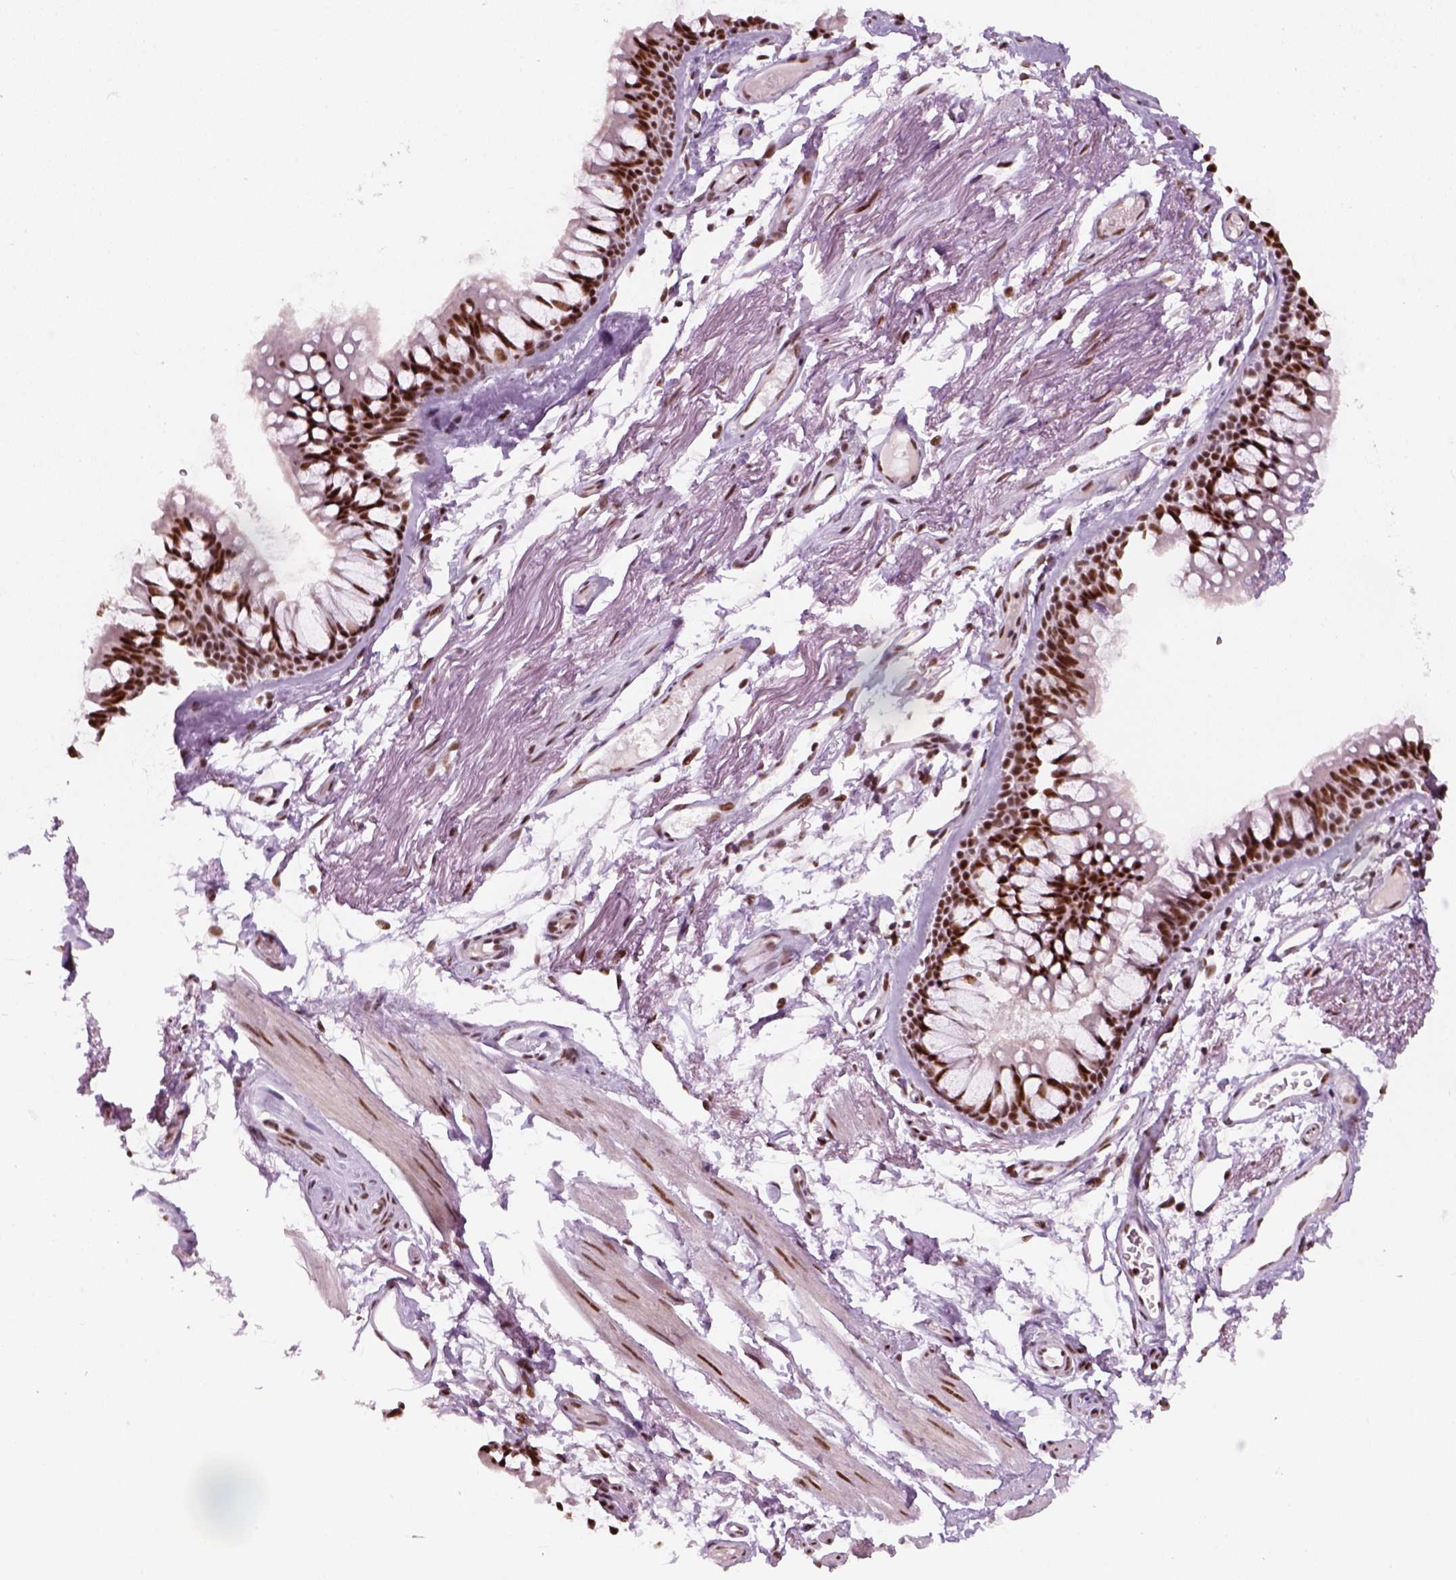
{"staining": {"intensity": "moderate", "quantity": ">75%", "location": "nuclear"}, "tissue": "soft tissue", "cell_type": "Fibroblasts", "image_type": "normal", "snomed": [{"axis": "morphology", "description": "Normal tissue, NOS"}, {"axis": "topography", "description": "Cartilage tissue"}, {"axis": "topography", "description": "Bronchus"}], "caption": "Immunohistochemistry (DAB) staining of benign human soft tissue displays moderate nuclear protein positivity in approximately >75% of fibroblasts. The staining was performed using DAB, with brown indicating positive protein expression. Nuclei are stained blue with hematoxylin.", "gene": "GTF2F1", "patient": {"sex": "female", "age": 79}}